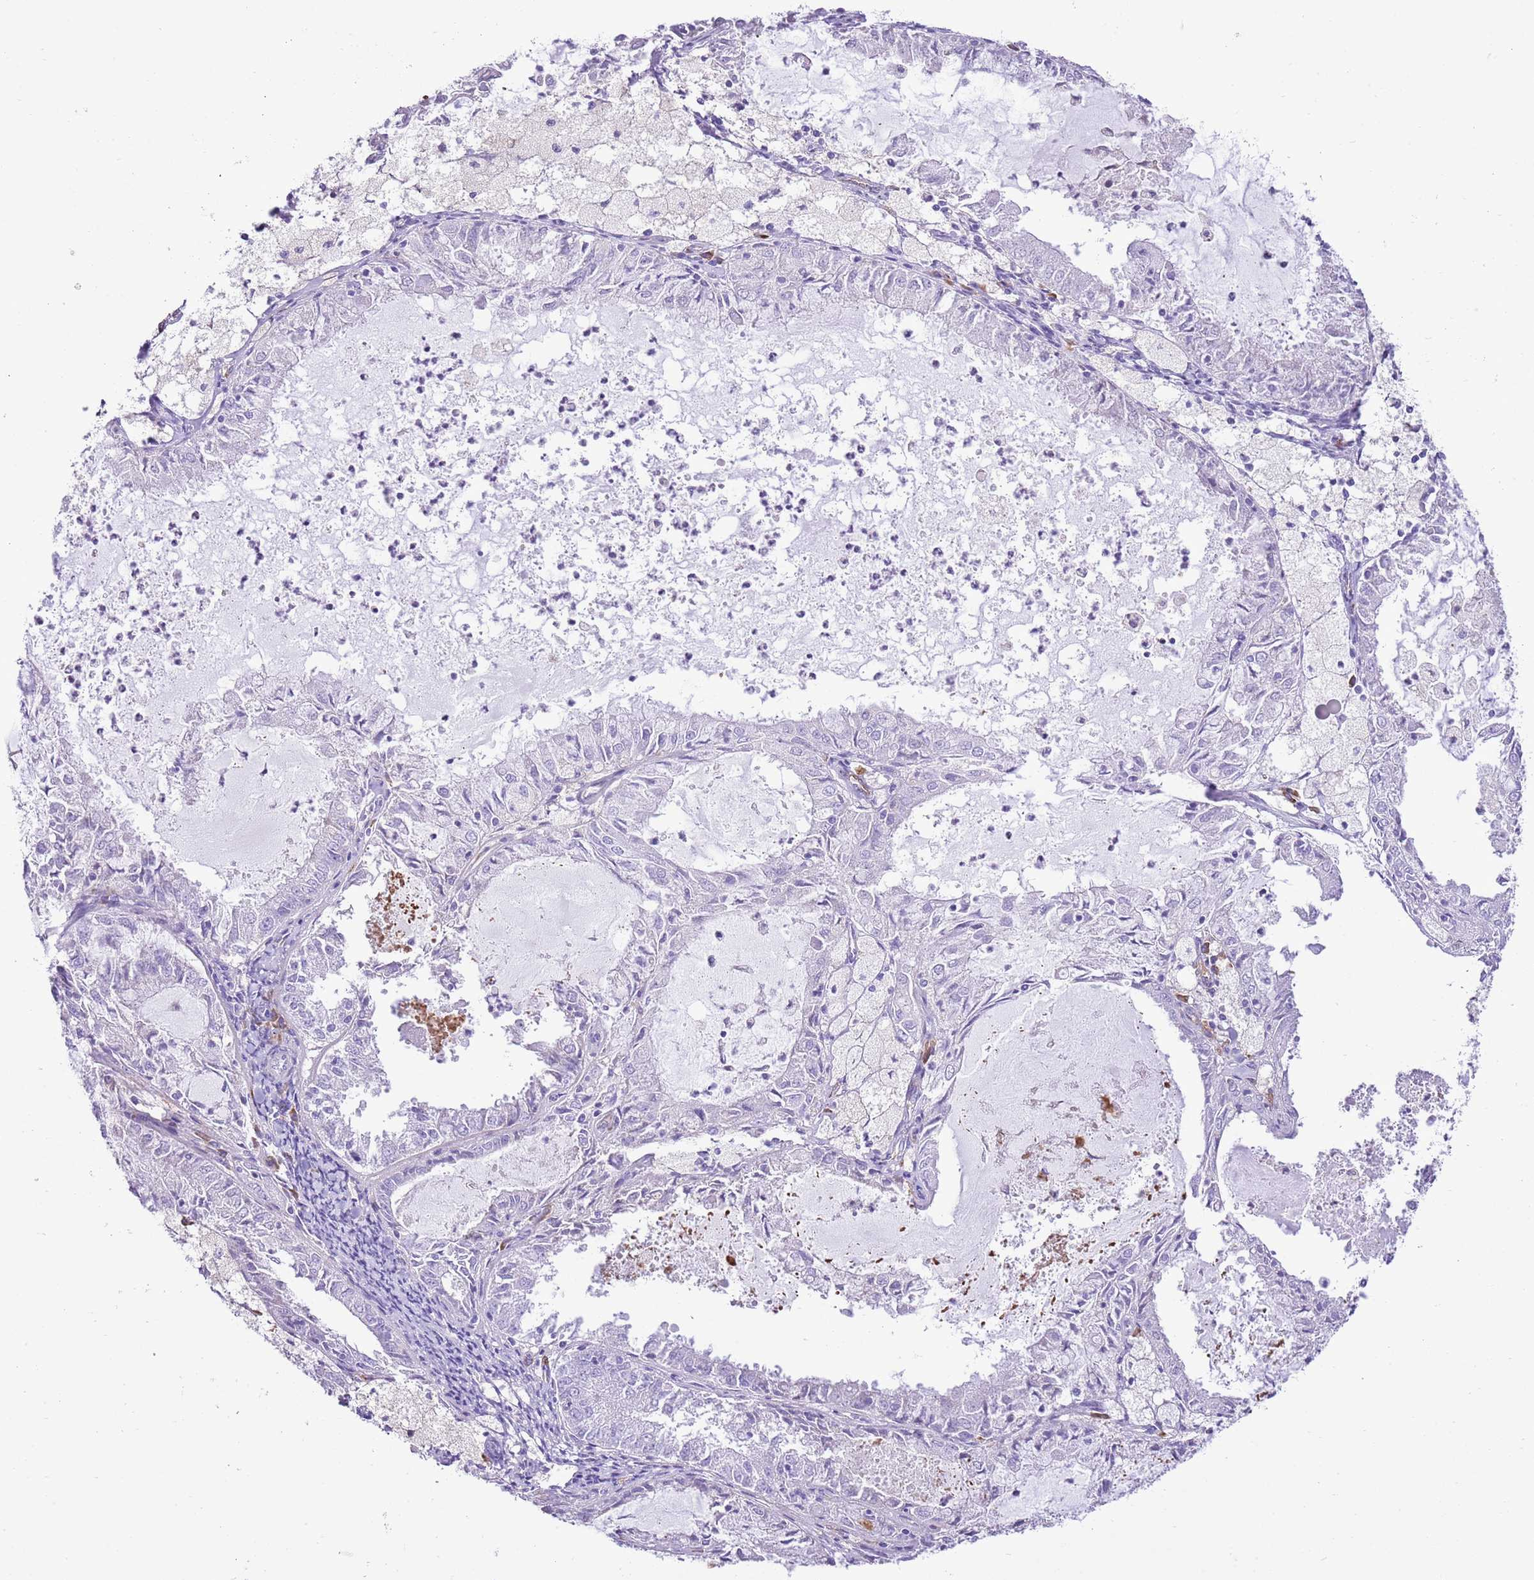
{"staining": {"intensity": "negative", "quantity": "none", "location": "none"}, "tissue": "endometrial cancer", "cell_type": "Tumor cells", "image_type": "cancer", "snomed": [{"axis": "morphology", "description": "Adenocarcinoma, NOS"}, {"axis": "topography", "description": "Endometrium"}], "caption": "This histopathology image is of endometrial cancer (adenocarcinoma) stained with immunohistochemistry to label a protein in brown with the nuclei are counter-stained blue. There is no positivity in tumor cells.", "gene": "AAR2", "patient": {"sex": "female", "age": 57}}